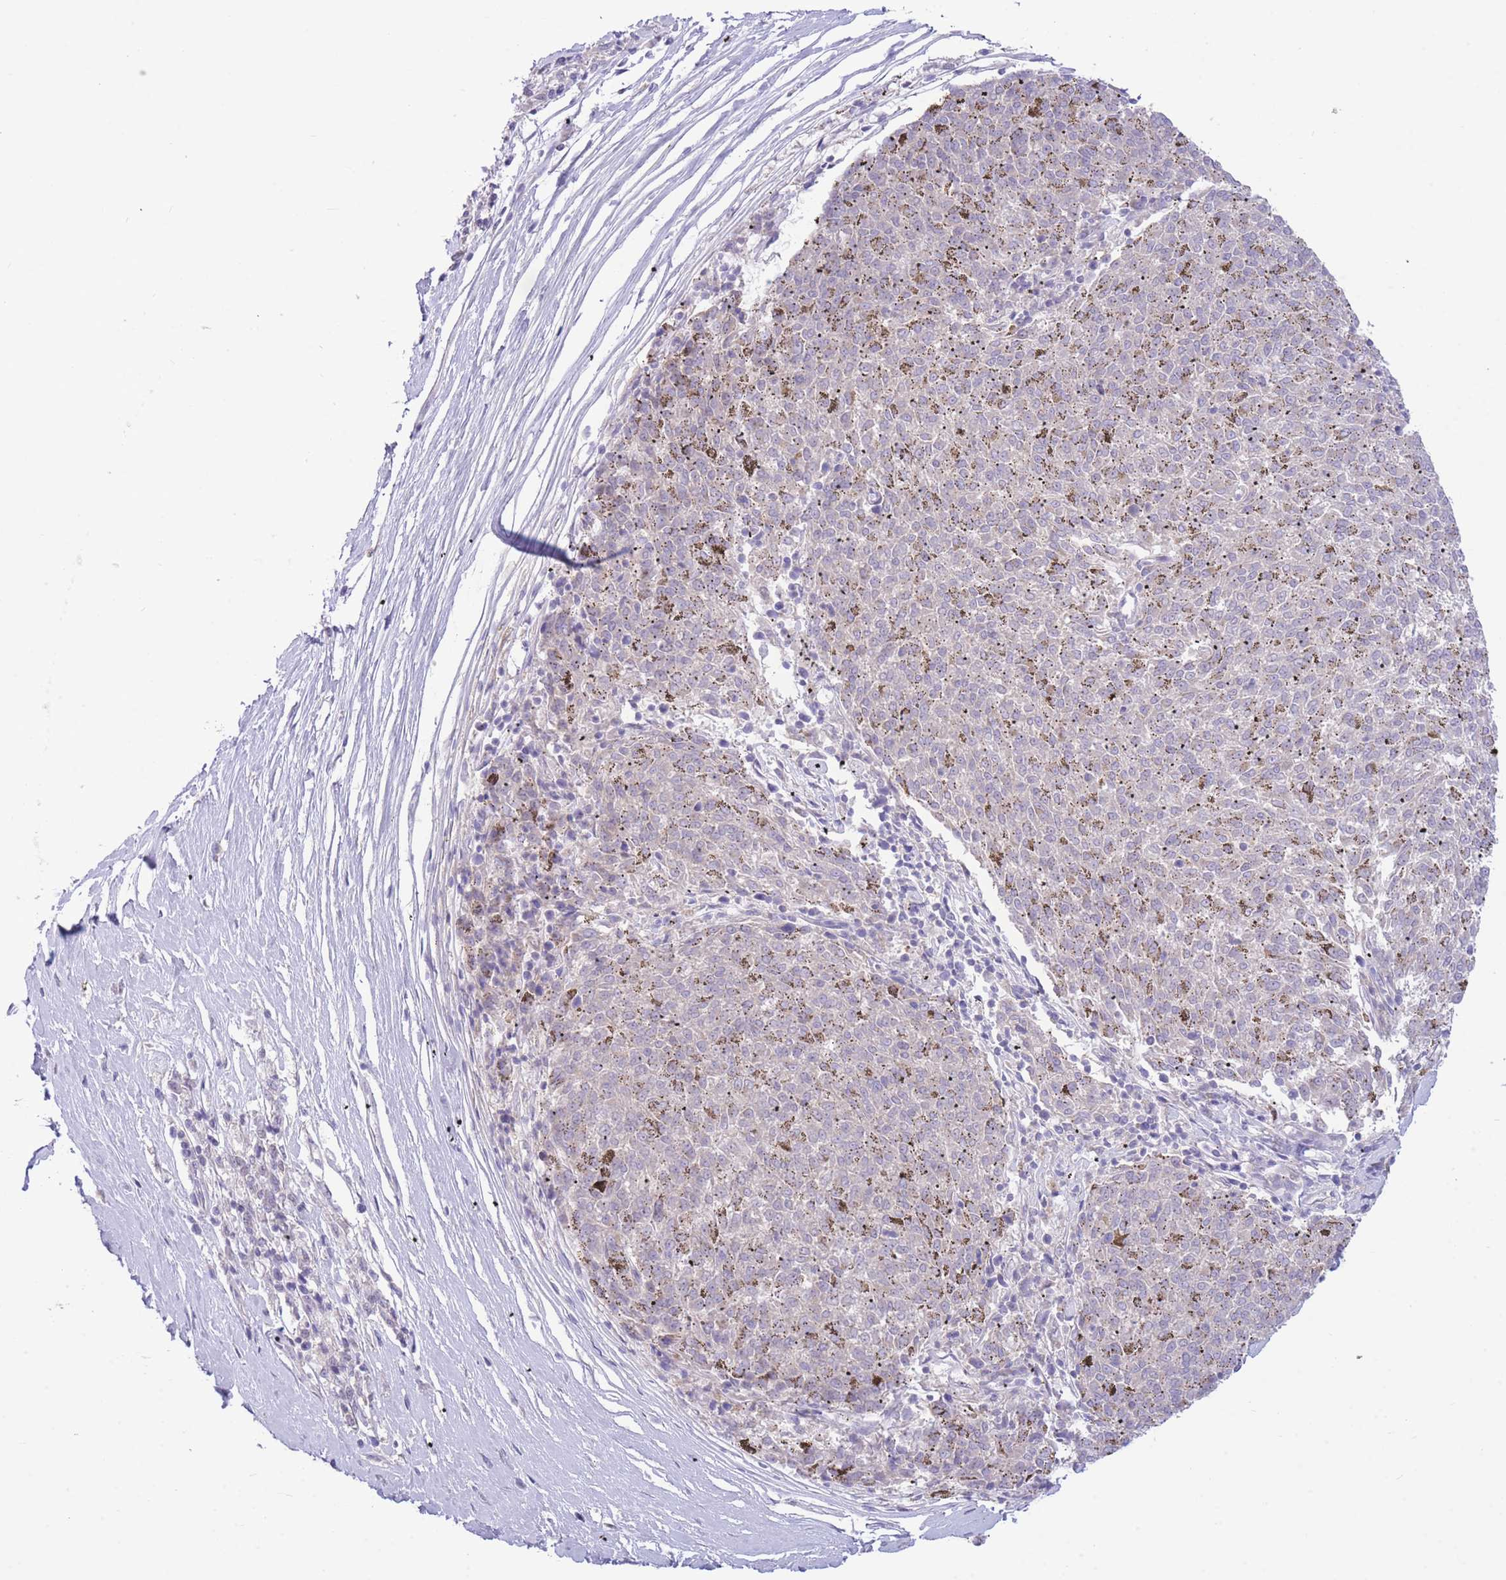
{"staining": {"intensity": "negative", "quantity": "none", "location": "none"}, "tissue": "melanoma", "cell_type": "Tumor cells", "image_type": "cancer", "snomed": [{"axis": "morphology", "description": "Malignant melanoma, NOS"}, {"axis": "topography", "description": "Skin"}], "caption": "Immunohistochemistry (IHC) of human melanoma shows no positivity in tumor cells.", "gene": "FBXO46", "patient": {"sex": "female", "age": 72}}